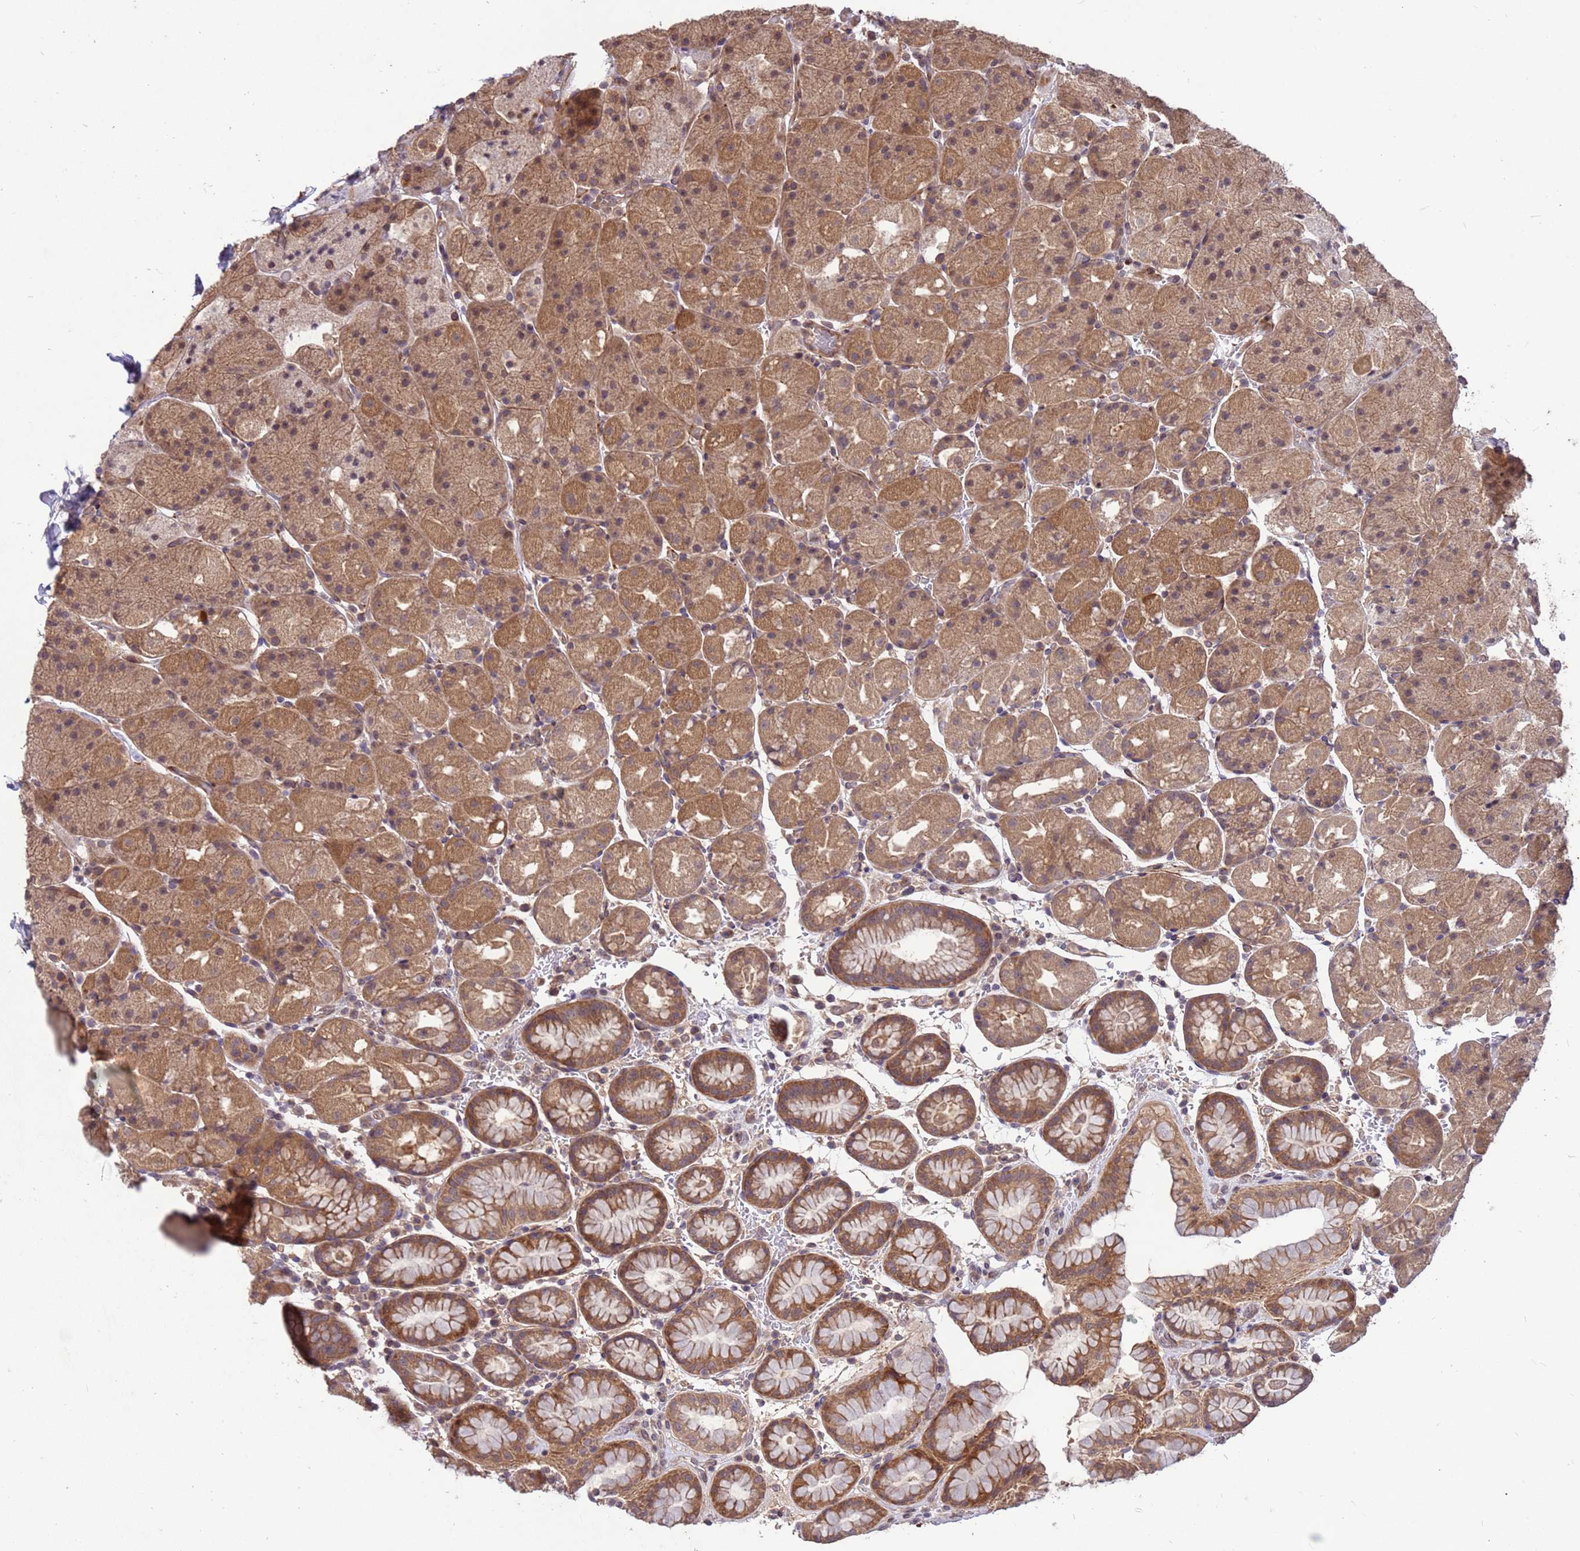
{"staining": {"intensity": "moderate", "quantity": ">75%", "location": "cytoplasmic/membranous"}, "tissue": "stomach", "cell_type": "Glandular cells", "image_type": "normal", "snomed": [{"axis": "morphology", "description": "Normal tissue, NOS"}, {"axis": "topography", "description": "Stomach, upper"}, {"axis": "topography", "description": "Stomach, lower"}], "caption": "A high-resolution micrograph shows immunohistochemistry staining of benign stomach, which demonstrates moderate cytoplasmic/membranous staining in about >75% of glandular cells.", "gene": "PPP2CA", "patient": {"sex": "male", "age": 67}}